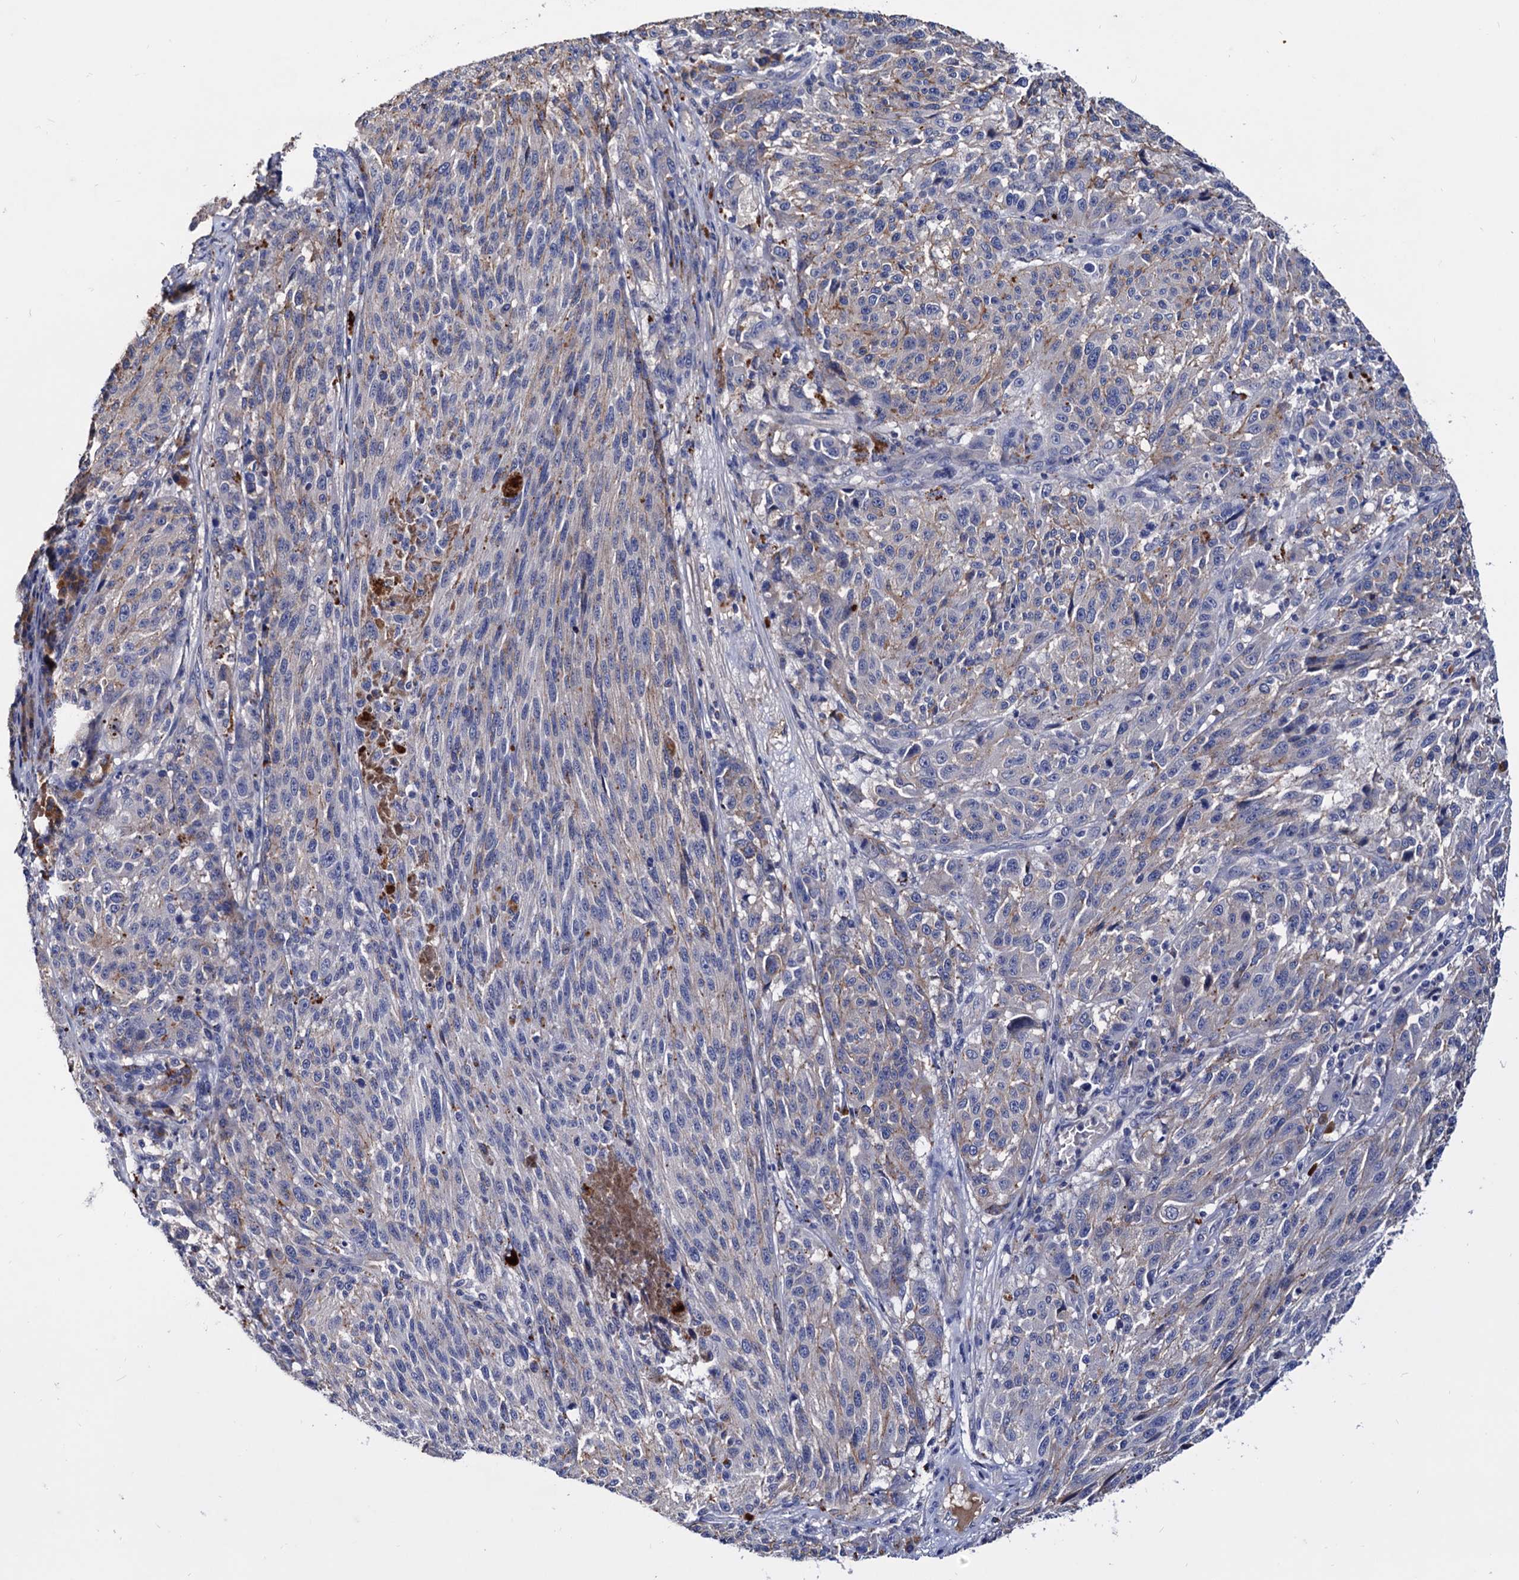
{"staining": {"intensity": "negative", "quantity": "none", "location": "none"}, "tissue": "melanoma", "cell_type": "Tumor cells", "image_type": "cancer", "snomed": [{"axis": "morphology", "description": "Malignant melanoma, NOS"}, {"axis": "topography", "description": "Skin"}], "caption": "A high-resolution photomicrograph shows immunohistochemistry (IHC) staining of melanoma, which exhibits no significant staining in tumor cells.", "gene": "NPAS4", "patient": {"sex": "male", "age": 53}}